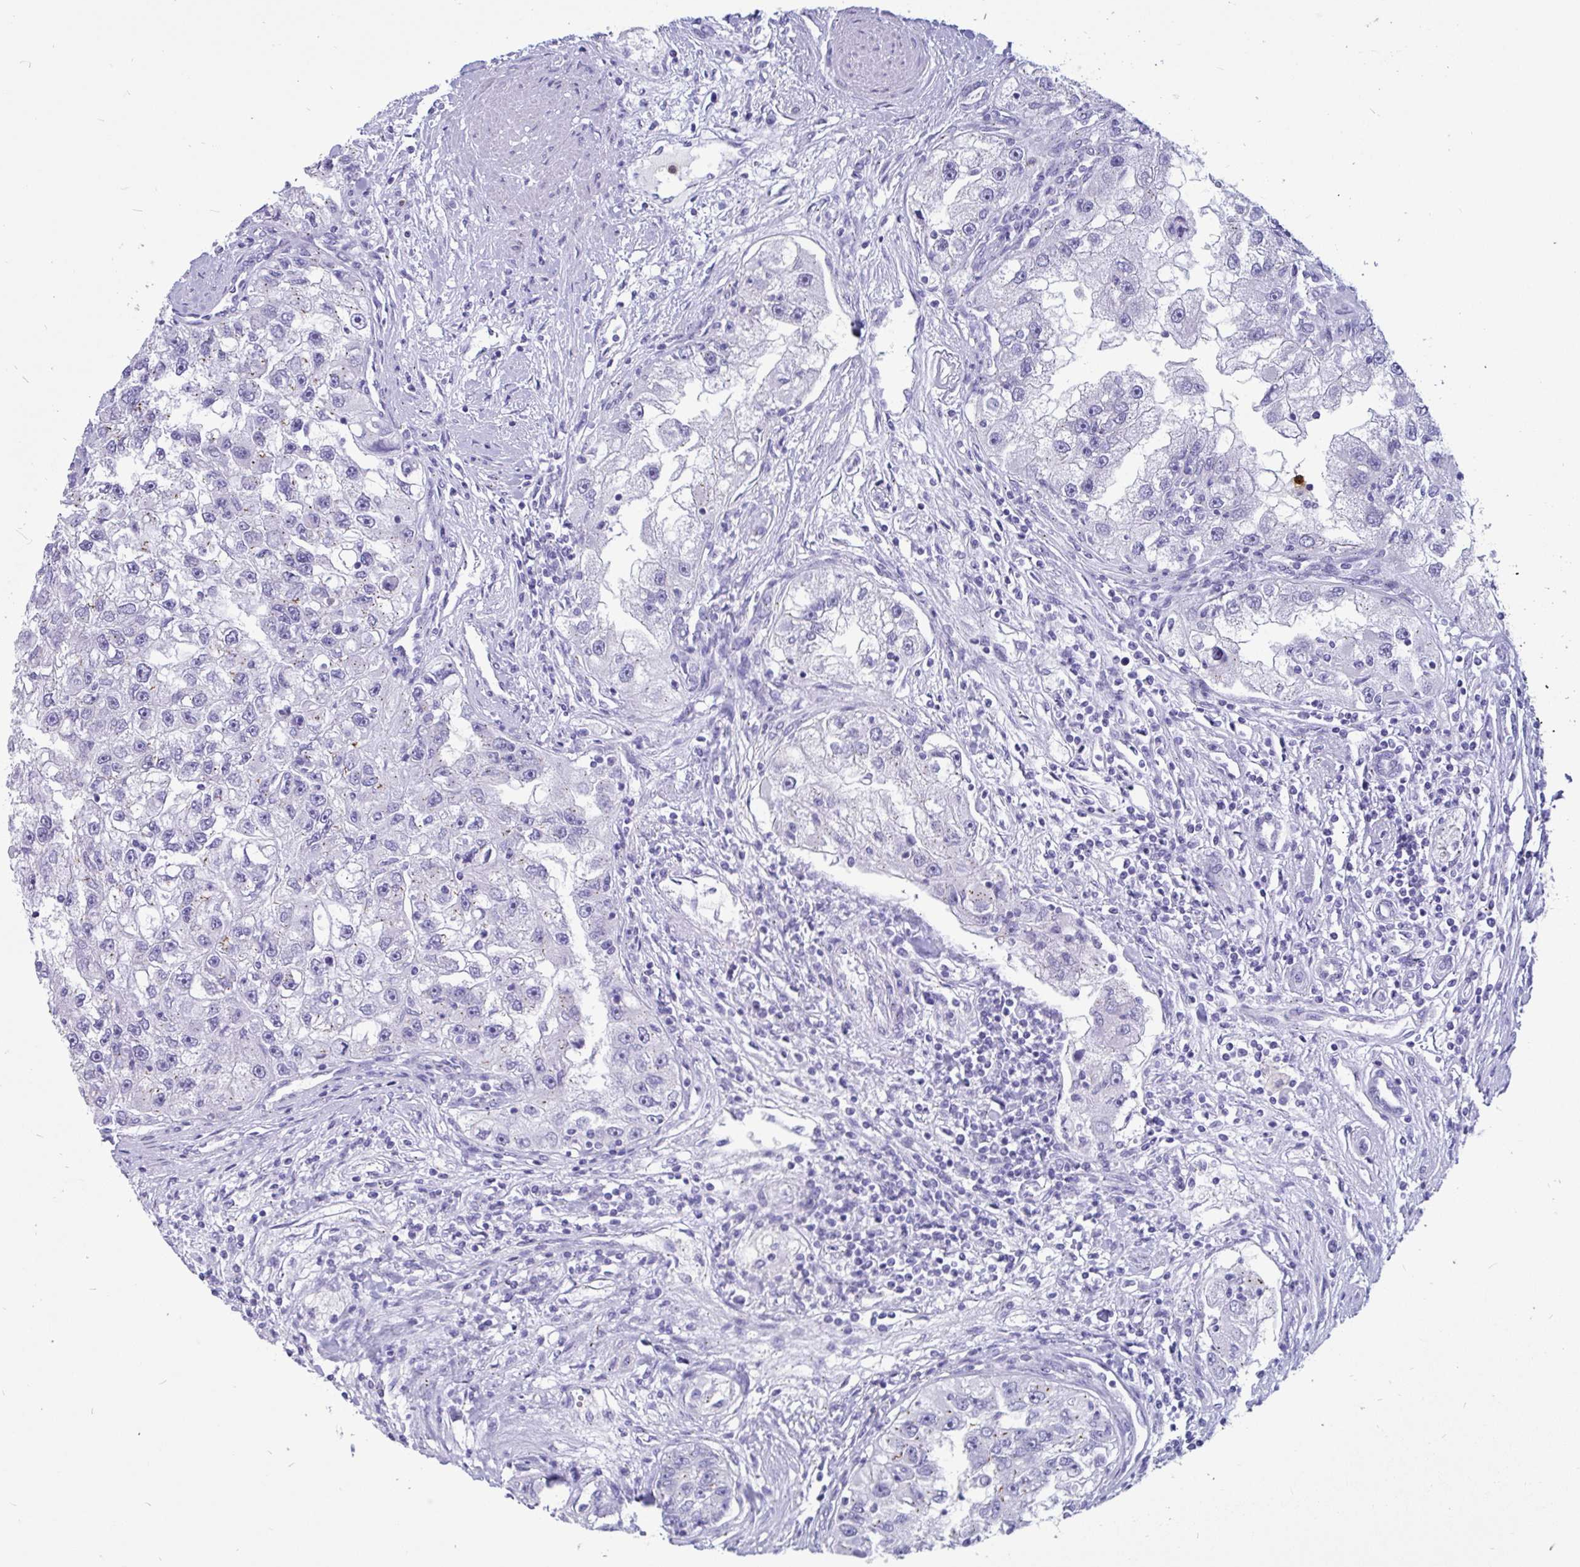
{"staining": {"intensity": "weak", "quantity": "<25%", "location": "cytoplasmic/membranous"}, "tissue": "renal cancer", "cell_type": "Tumor cells", "image_type": "cancer", "snomed": [{"axis": "morphology", "description": "Adenocarcinoma, NOS"}, {"axis": "topography", "description": "Kidney"}], "caption": "This photomicrograph is of adenocarcinoma (renal) stained with immunohistochemistry (IHC) to label a protein in brown with the nuclei are counter-stained blue. There is no staining in tumor cells.", "gene": "RNASE3", "patient": {"sex": "male", "age": 63}}